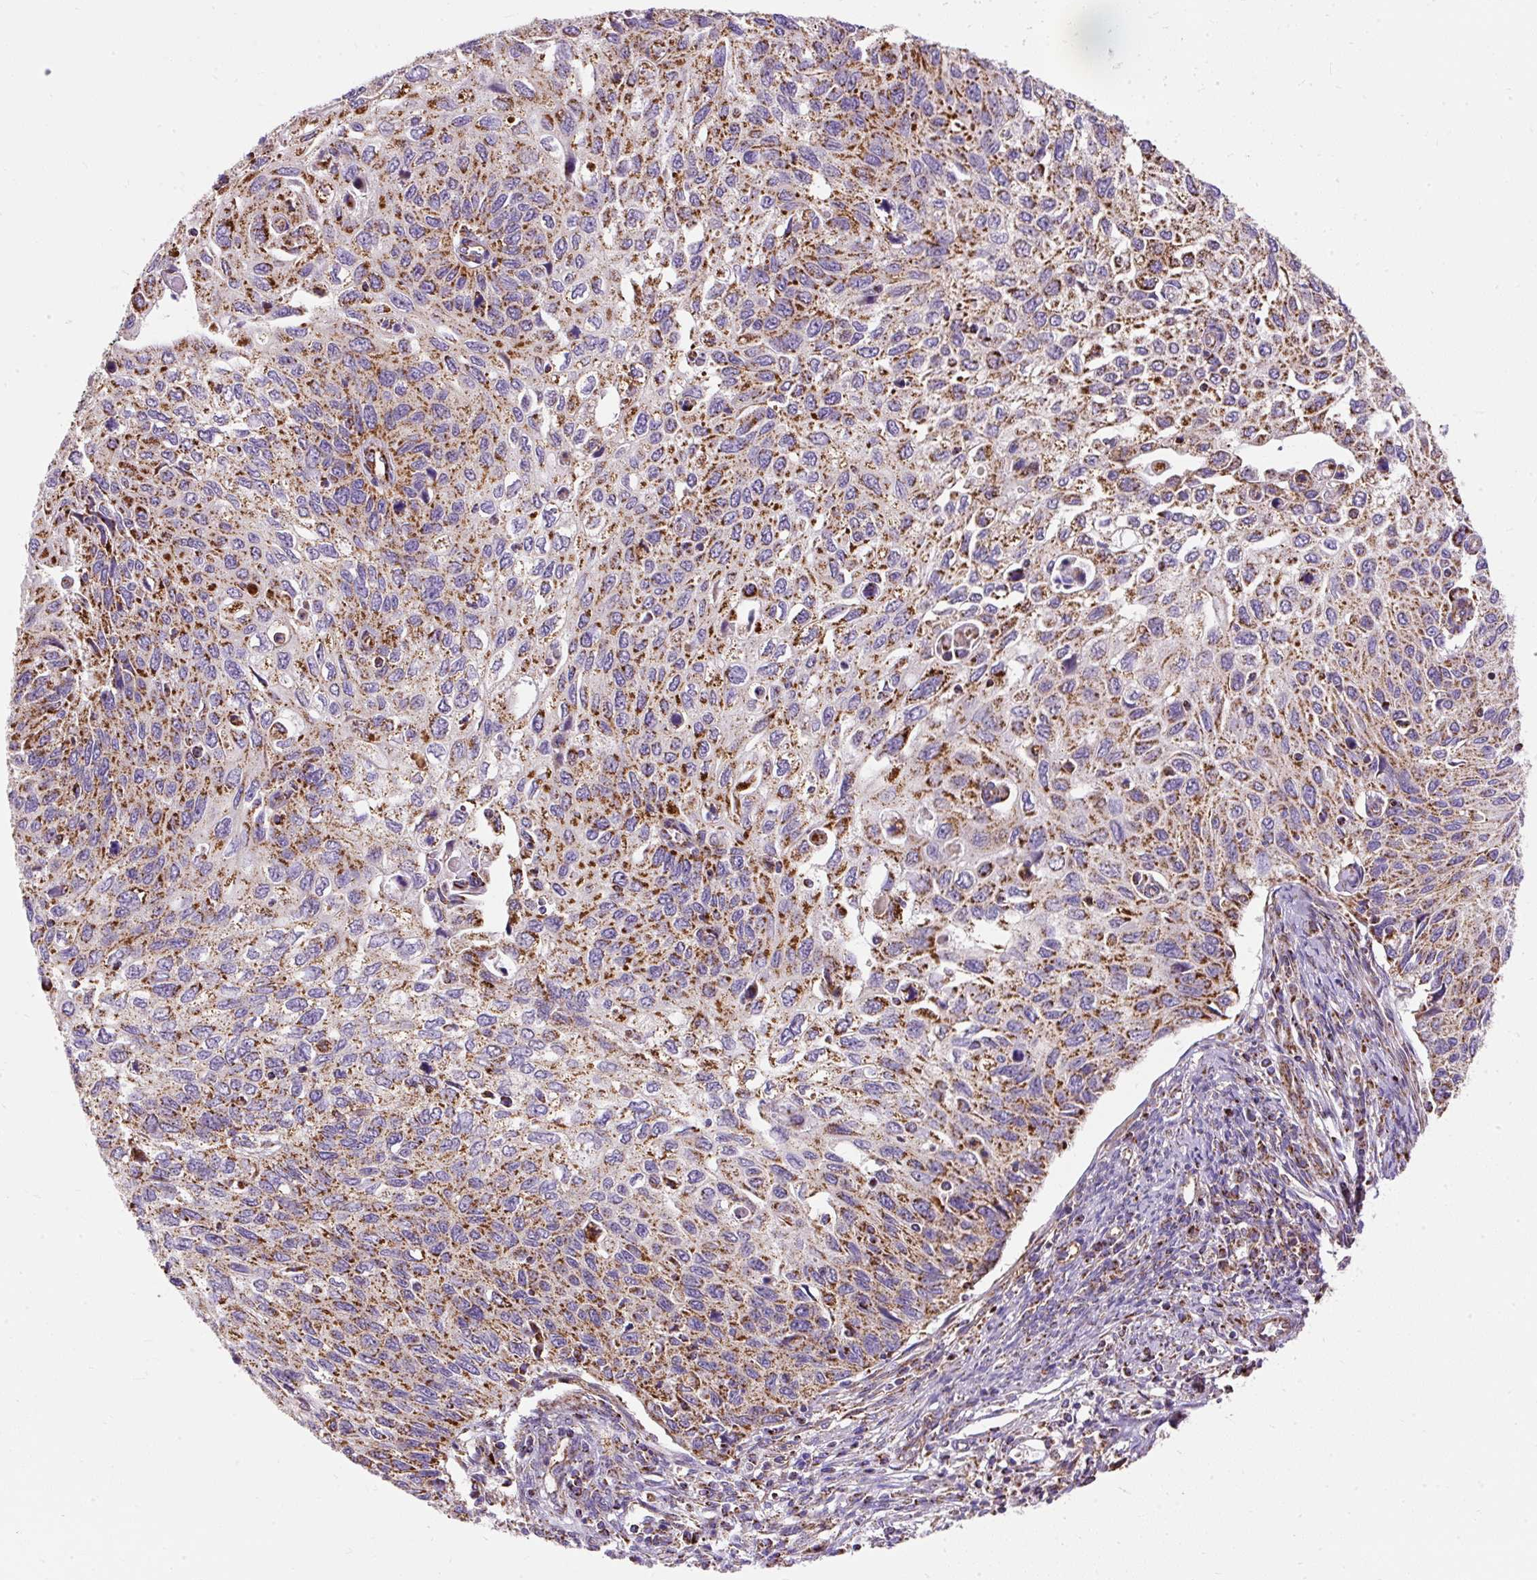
{"staining": {"intensity": "strong", "quantity": ">75%", "location": "cytoplasmic/membranous"}, "tissue": "cervical cancer", "cell_type": "Tumor cells", "image_type": "cancer", "snomed": [{"axis": "morphology", "description": "Squamous cell carcinoma, NOS"}, {"axis": "topography", "description": "Cervix"}], "caption": "DAB immunohistochemical staining of cervical squamous cell carcinoma demonstrates strong cytoplasmic/membranous protein positivity in about >75% of tumor cells.", "gene": "CEP290", "patient": {"sex": "female", "age": 70}}